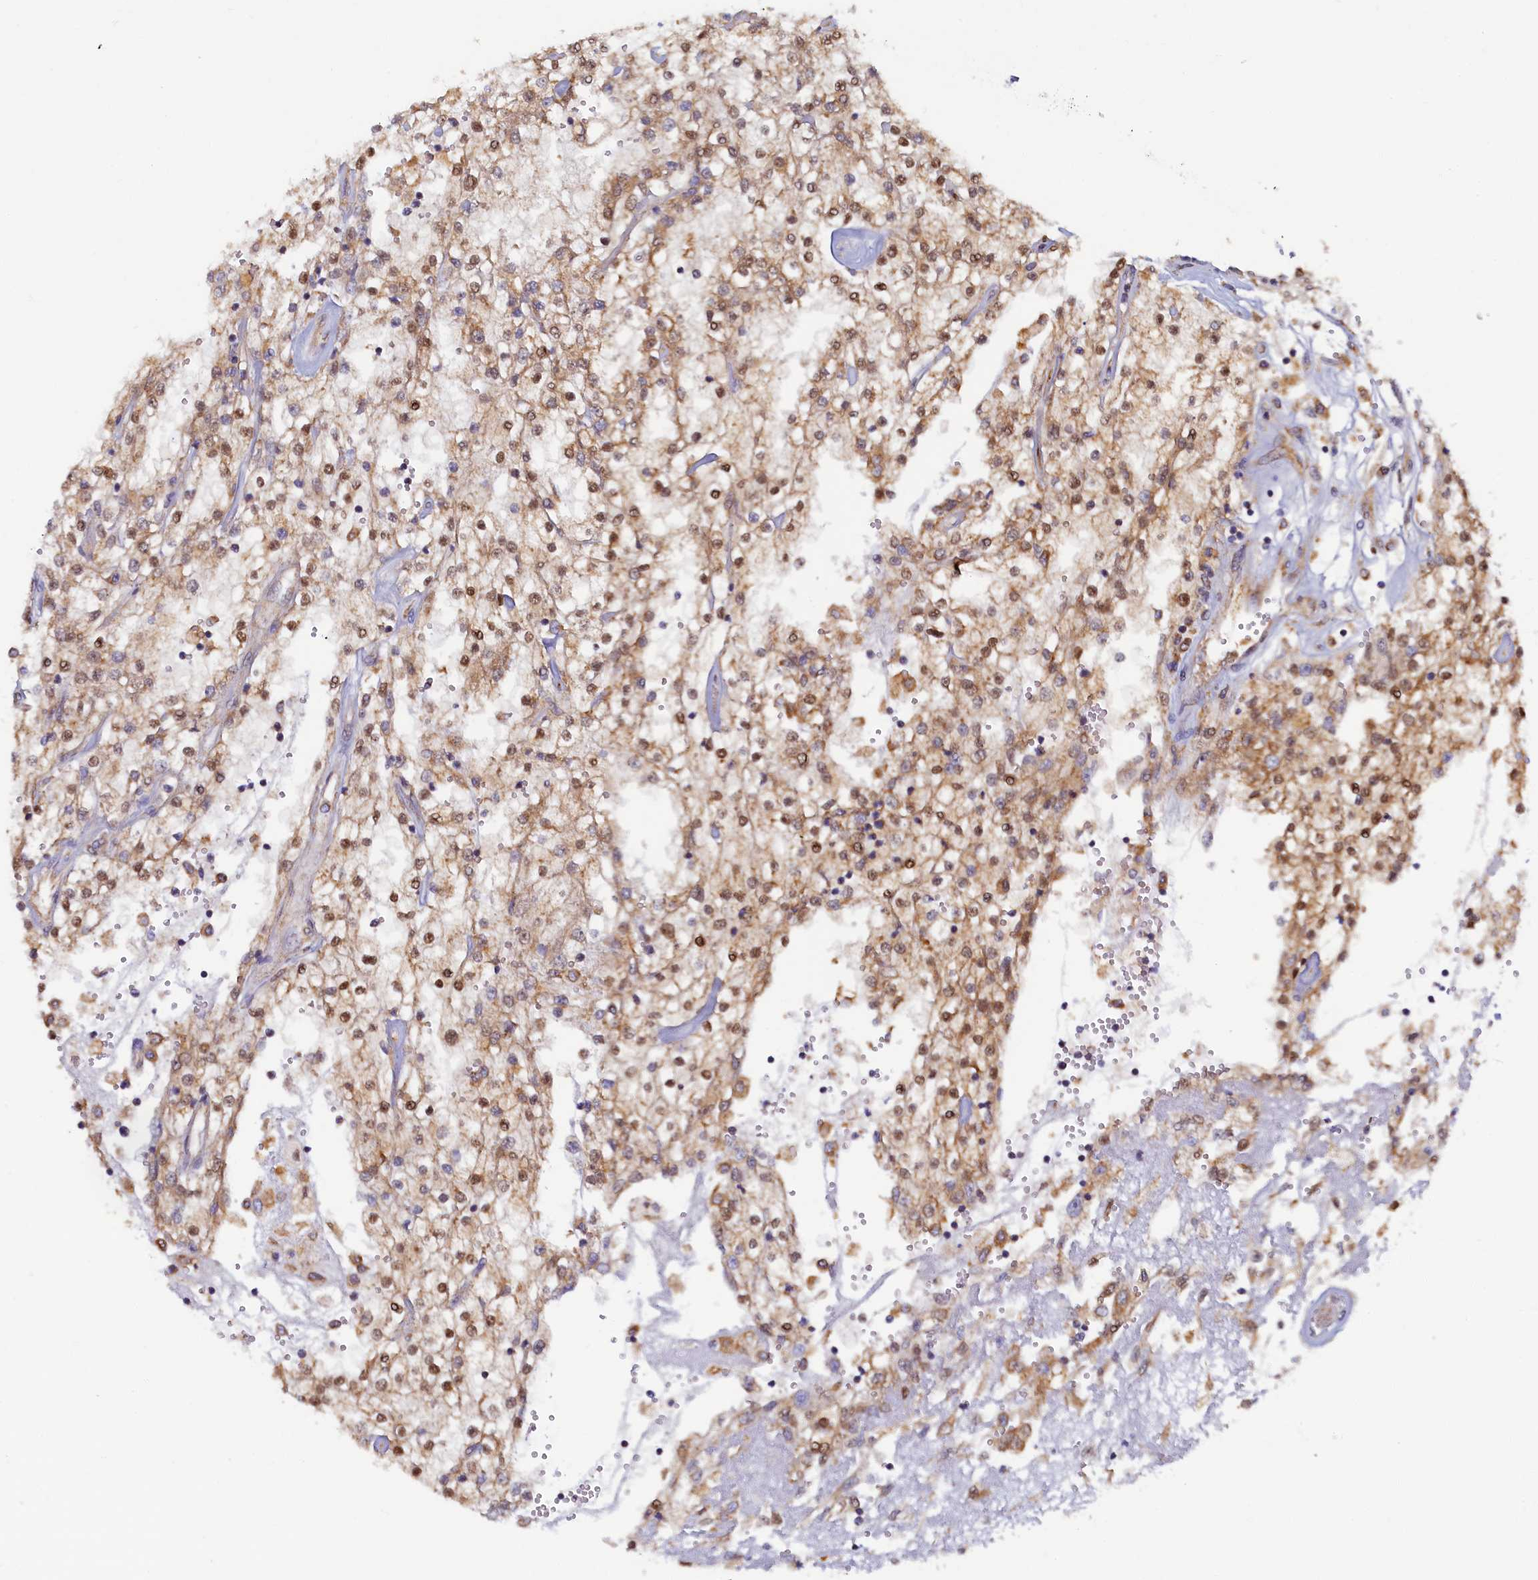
{"staining": {"intensity": "moderate", "quantity": "25%-75%", "location": "cytoplasmic/membranous,nuclear"}, "tissue": "renal cancer", "cell_type": "Tumor cells", "image_type": "cancer", "snomed": [{"axis": "morphology", "description": "Adenocarcinoma, NOS"}, {"axis": "topography", "description": "Kidney"}], "caption": "Adenocarcinoma (renal) stained with a brown dye exhibits moderate cytoplasmic/membranous and nuclear positive positivity in approximately 25%-75% of tumor cells.", "gene": "STX12", "patient": {"sex": "female", "age": 52}}